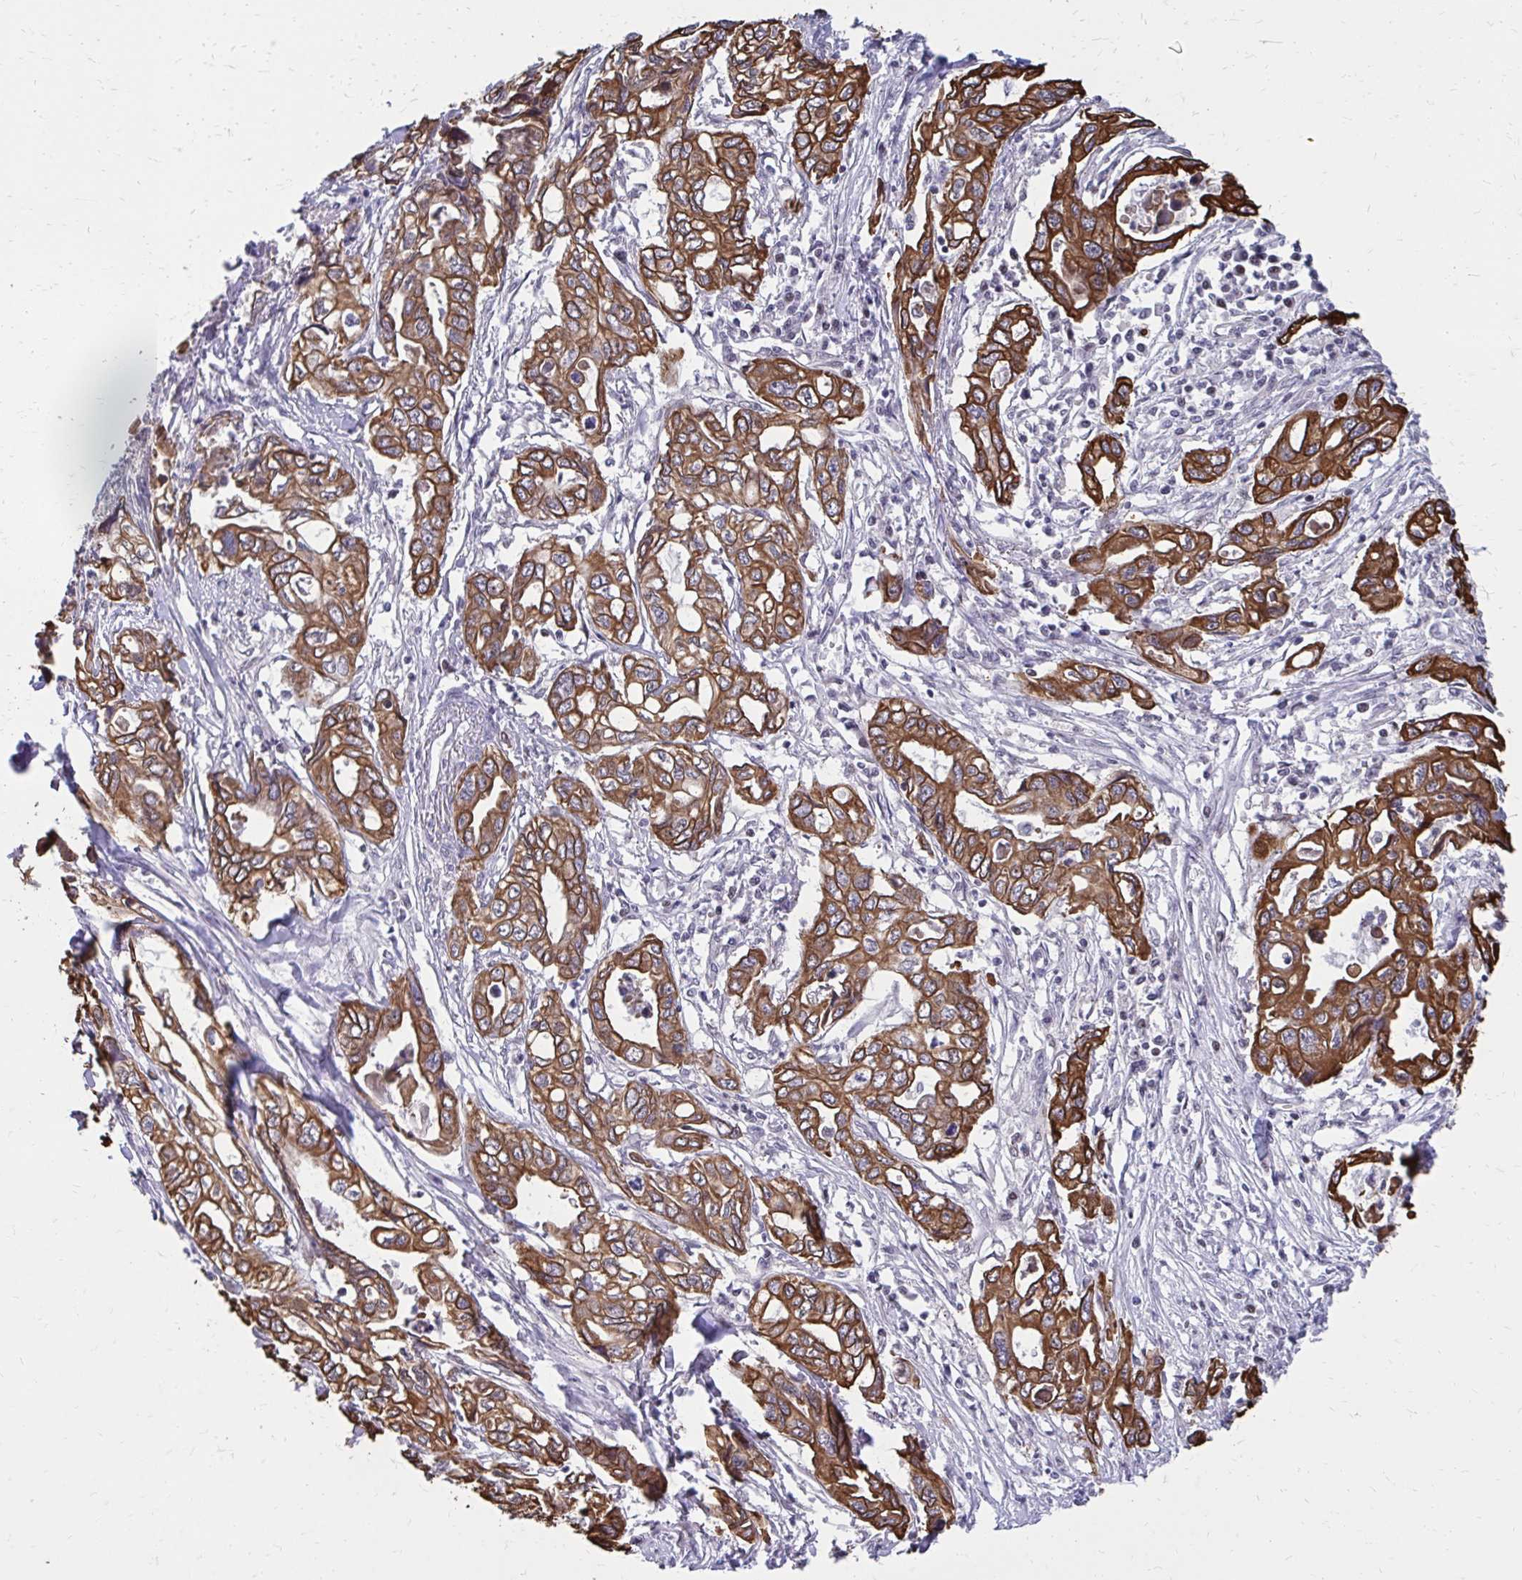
{"staining": {"intensity": "strong", "quantity": ">75%", "location": "cytoplasmic/membranous"}, "tissue": "pancreatic cancer", "cell_type": "Tumor cells", "image_type": "cancer", "snomed": [{"axis": "morphology", "description": "Adenocarcinoma, NOS"}, {"axis": "topography", "description": "Pancreas"}], "caption": "Immunohistochemical staining of human pancreatic adenocarcinoma displays strong cytoplasmic/membranous protein expression in approximately >75% of tumor cells. Immunohistochemistry (ihc) stains the protein of interest in brown and the nuclei are stained blue.", "gene": "ANKRD30B", "patient": {"sex": "male", "age": 68}}